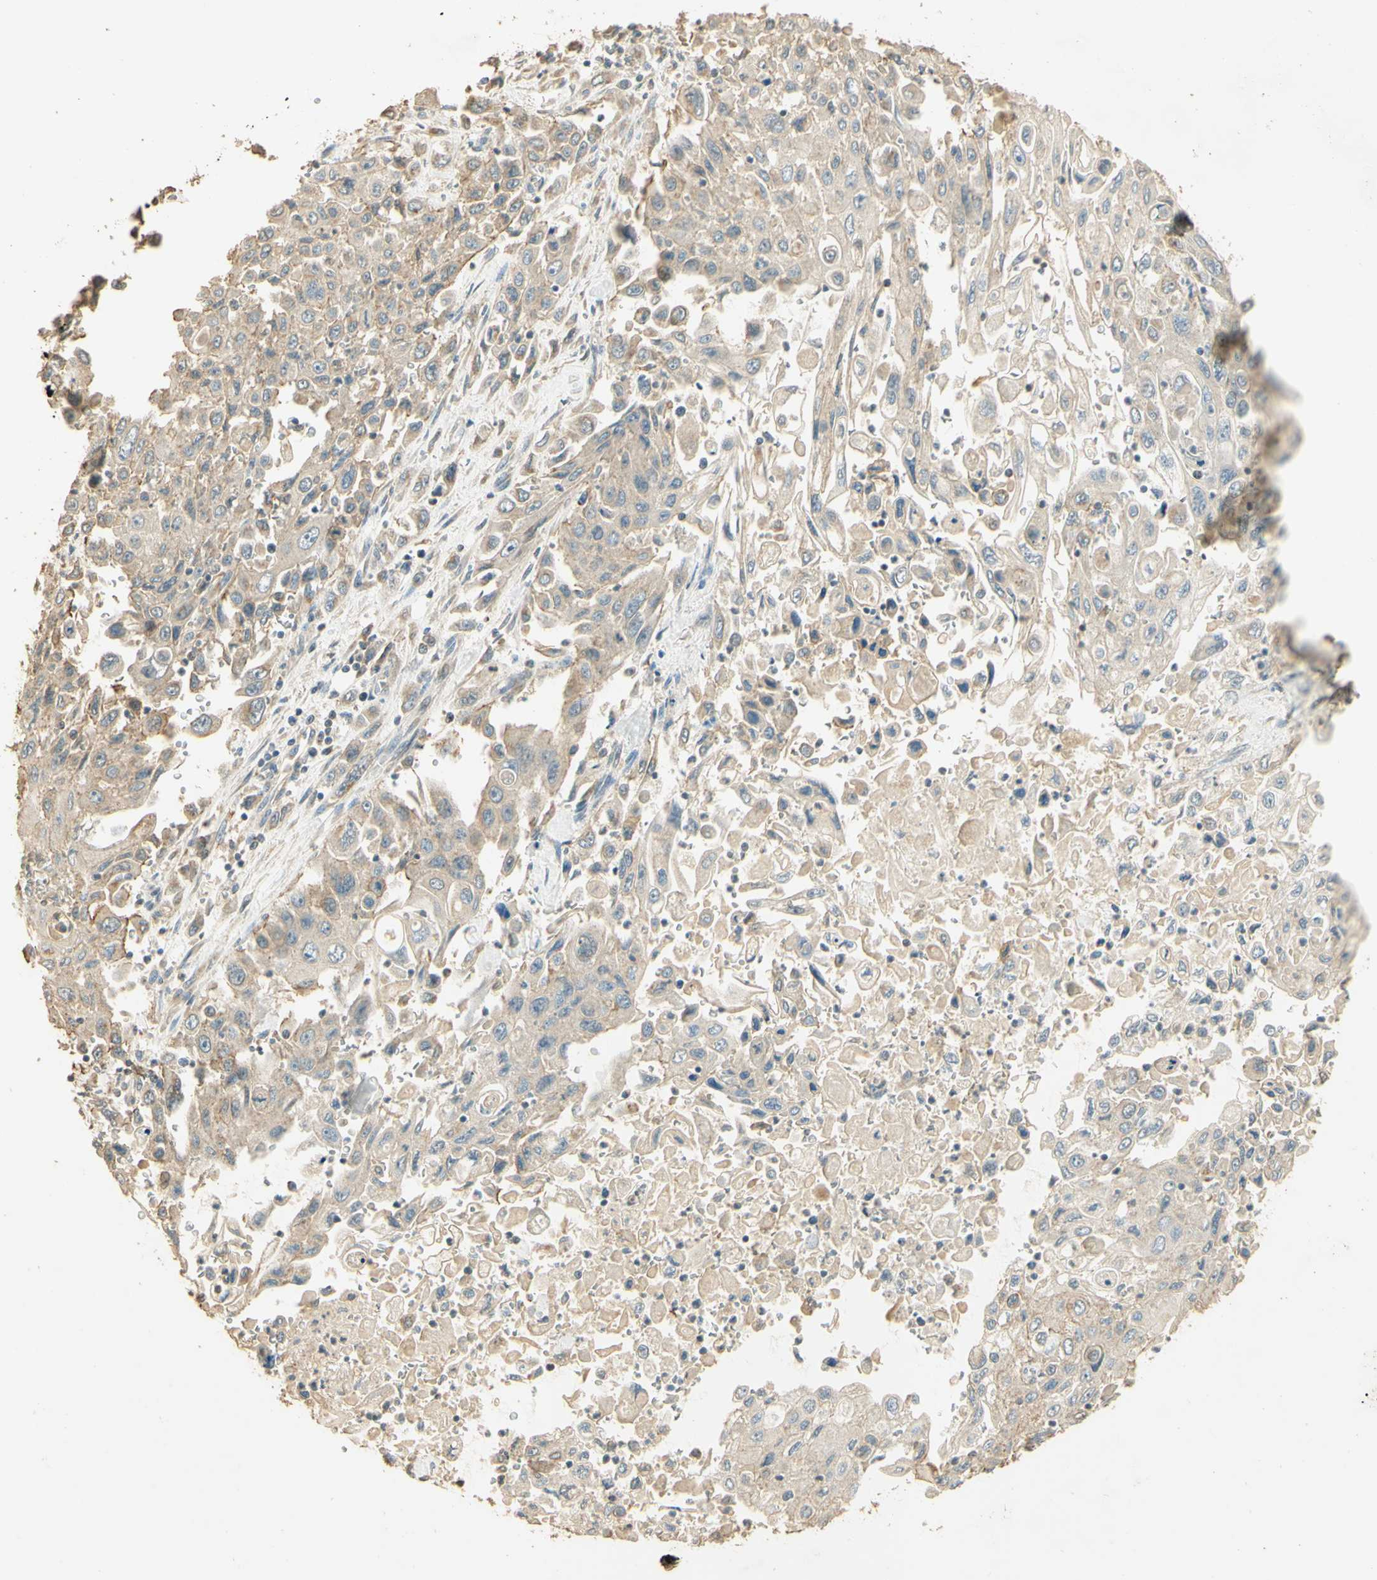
{"staining": {"intensity": "moderate", "quantity": "<25%", "location": "cytoplasmic/membranous"}, "tissue": "pancreatic cancer", "cell_type": "Tumor cells", "image_type": "cancer", "snomed": [{"axis": "morphology", "description": "Adenocarcinoma, NOS"}, {"axis": "topography", "description": "Pancreas"}], "caption": "An immunohistochemistry (IHC) photomicrograph of neoplastic tissue is shown. Protein staining in brown labels moderate cytoplasmic/membranous positivity in pancreatic adenocarcinoma within tumor cells. (brown staining indicates protein expression, while blue staining denotes nuclei).", "gene": "UXS1", "patient": {"sex": "male", "age": 70}}